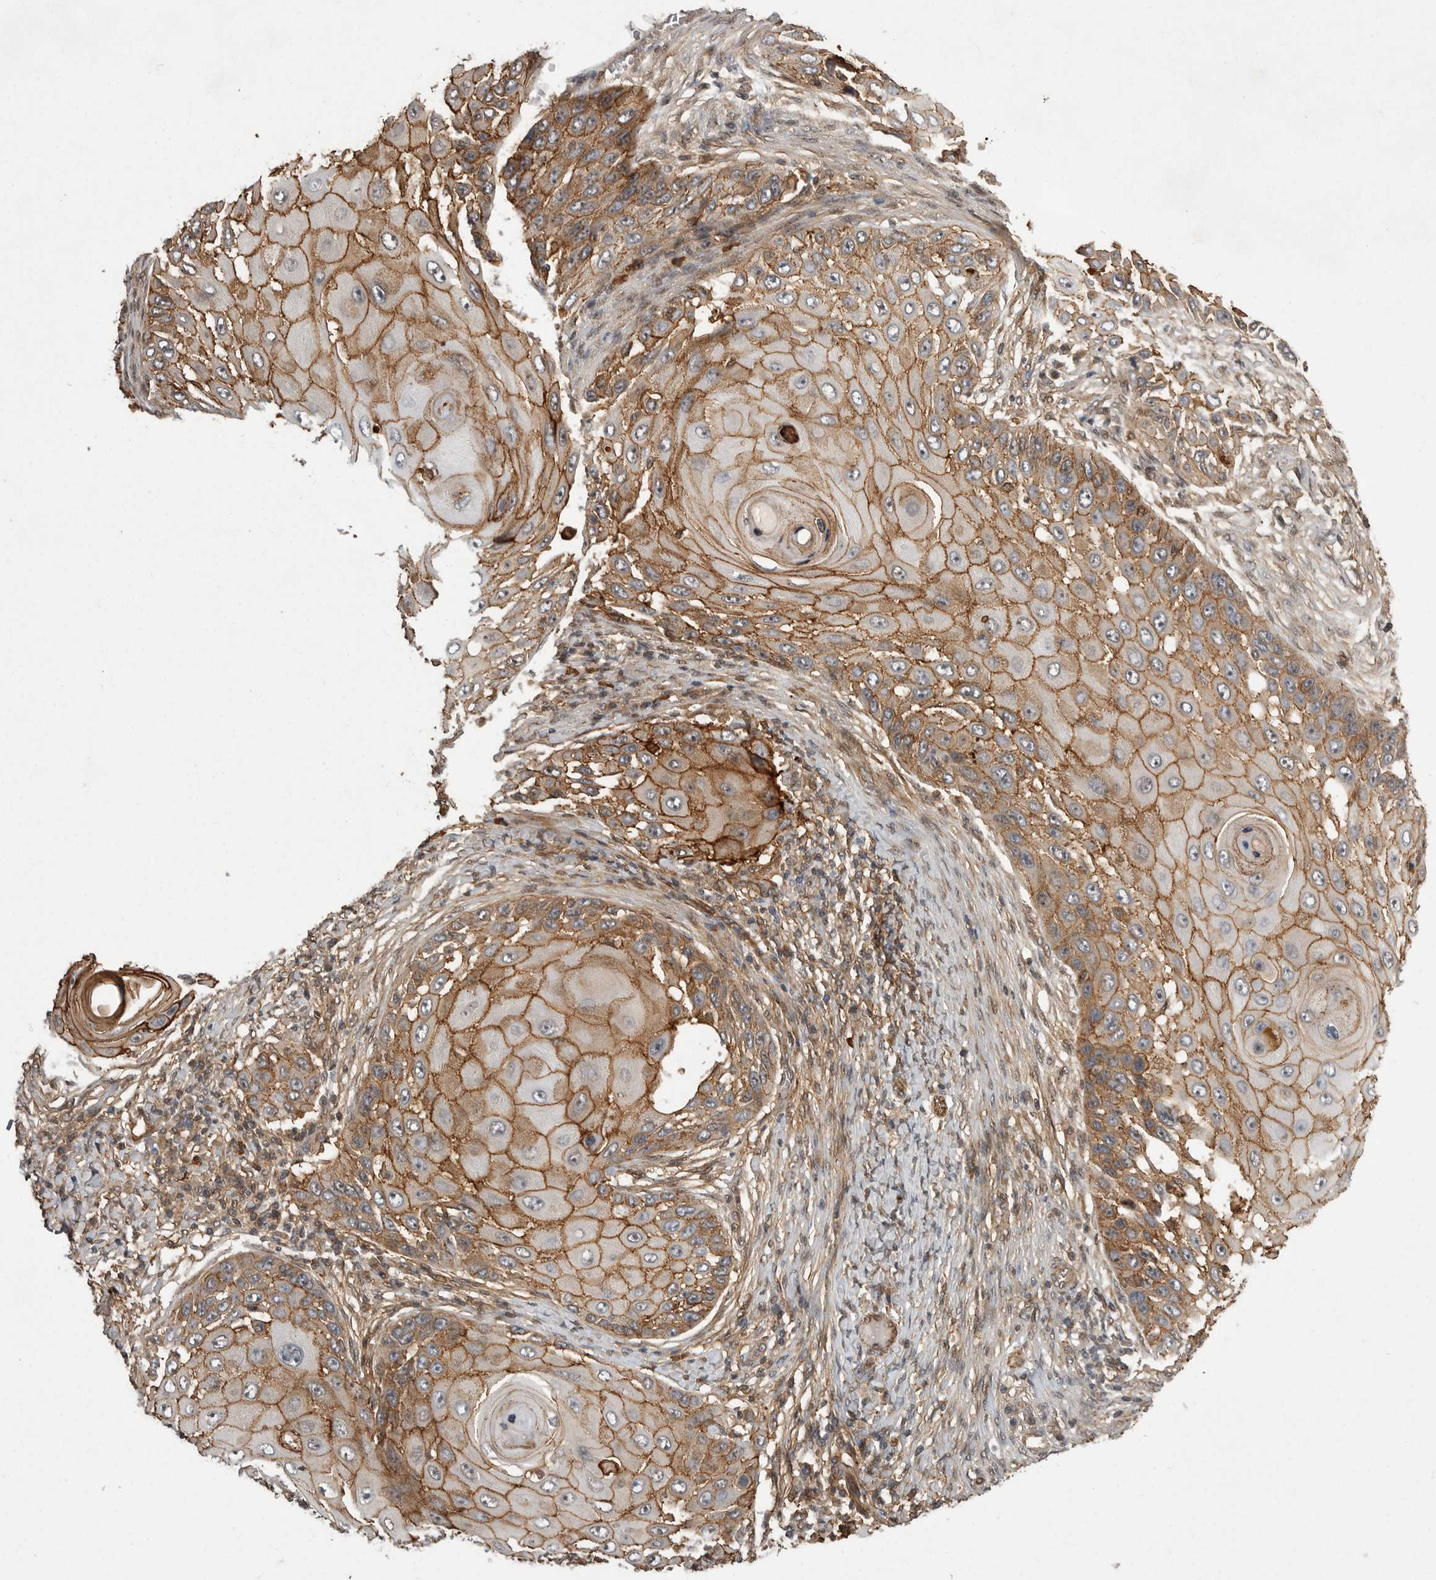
{"staining": {"intensity": "moderate", "quantity": ">75%", "location": "cytoplasmic/membranous"}, "tissue": "skin cancer", "cell_type": "Tumor cells", "image_type": "cancer", "snomed": [{"axis": "morphology", "description": "Squamous cell carcinoma, NOS"}, {"axis": "topography", "description": "Skin"}], "caption": "A high-resolution micrograph shows immunohistochemistry (IHC) staining of squamous cell carcinoma (skin), which exhibits moderate cytoplasmic/membranous positivity in about >75% of tumor cells. Nuclei are stained in blue.", "gene": "NECTIN1", "patient": {"sex": "female", "age": 44}}